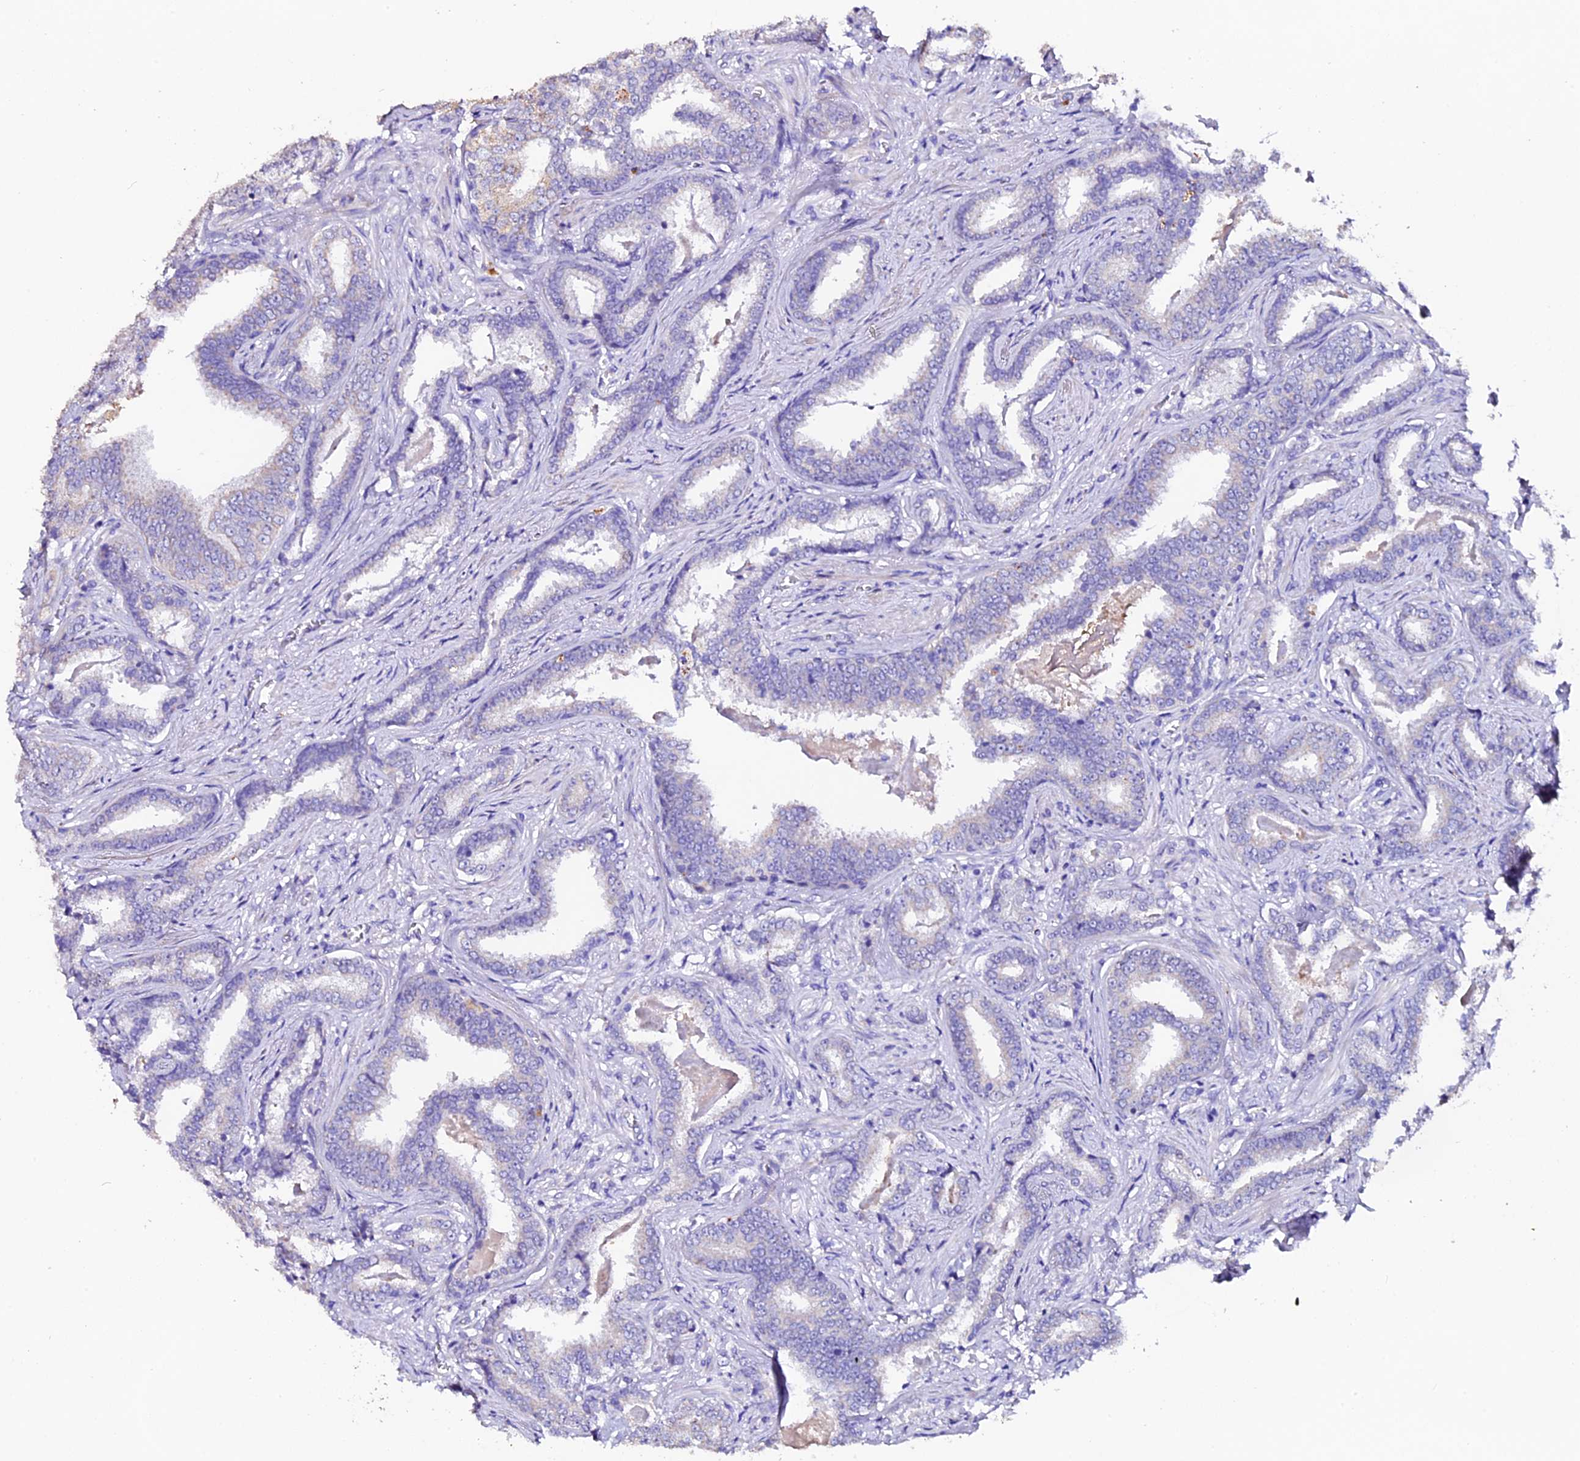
{"staining": {"intensity": "negative", "quantity": "none", "location": "none"}, "tissue": "prostate cancer", "cell_type": "Tumor cells", "image_type": "cancer", "snomed": [{"axis": "morphology", "description": "Adenocarcinoma, High grade"}, {"axis": "topography", "description": "Prostate"}], "caption": "High-grade adenocarcinoma (prostate) stained for a protein using IHC reveals no positivity tumor cells.", "gene": "FBXW9", "patient": {"sex": "male", "age": 67}}